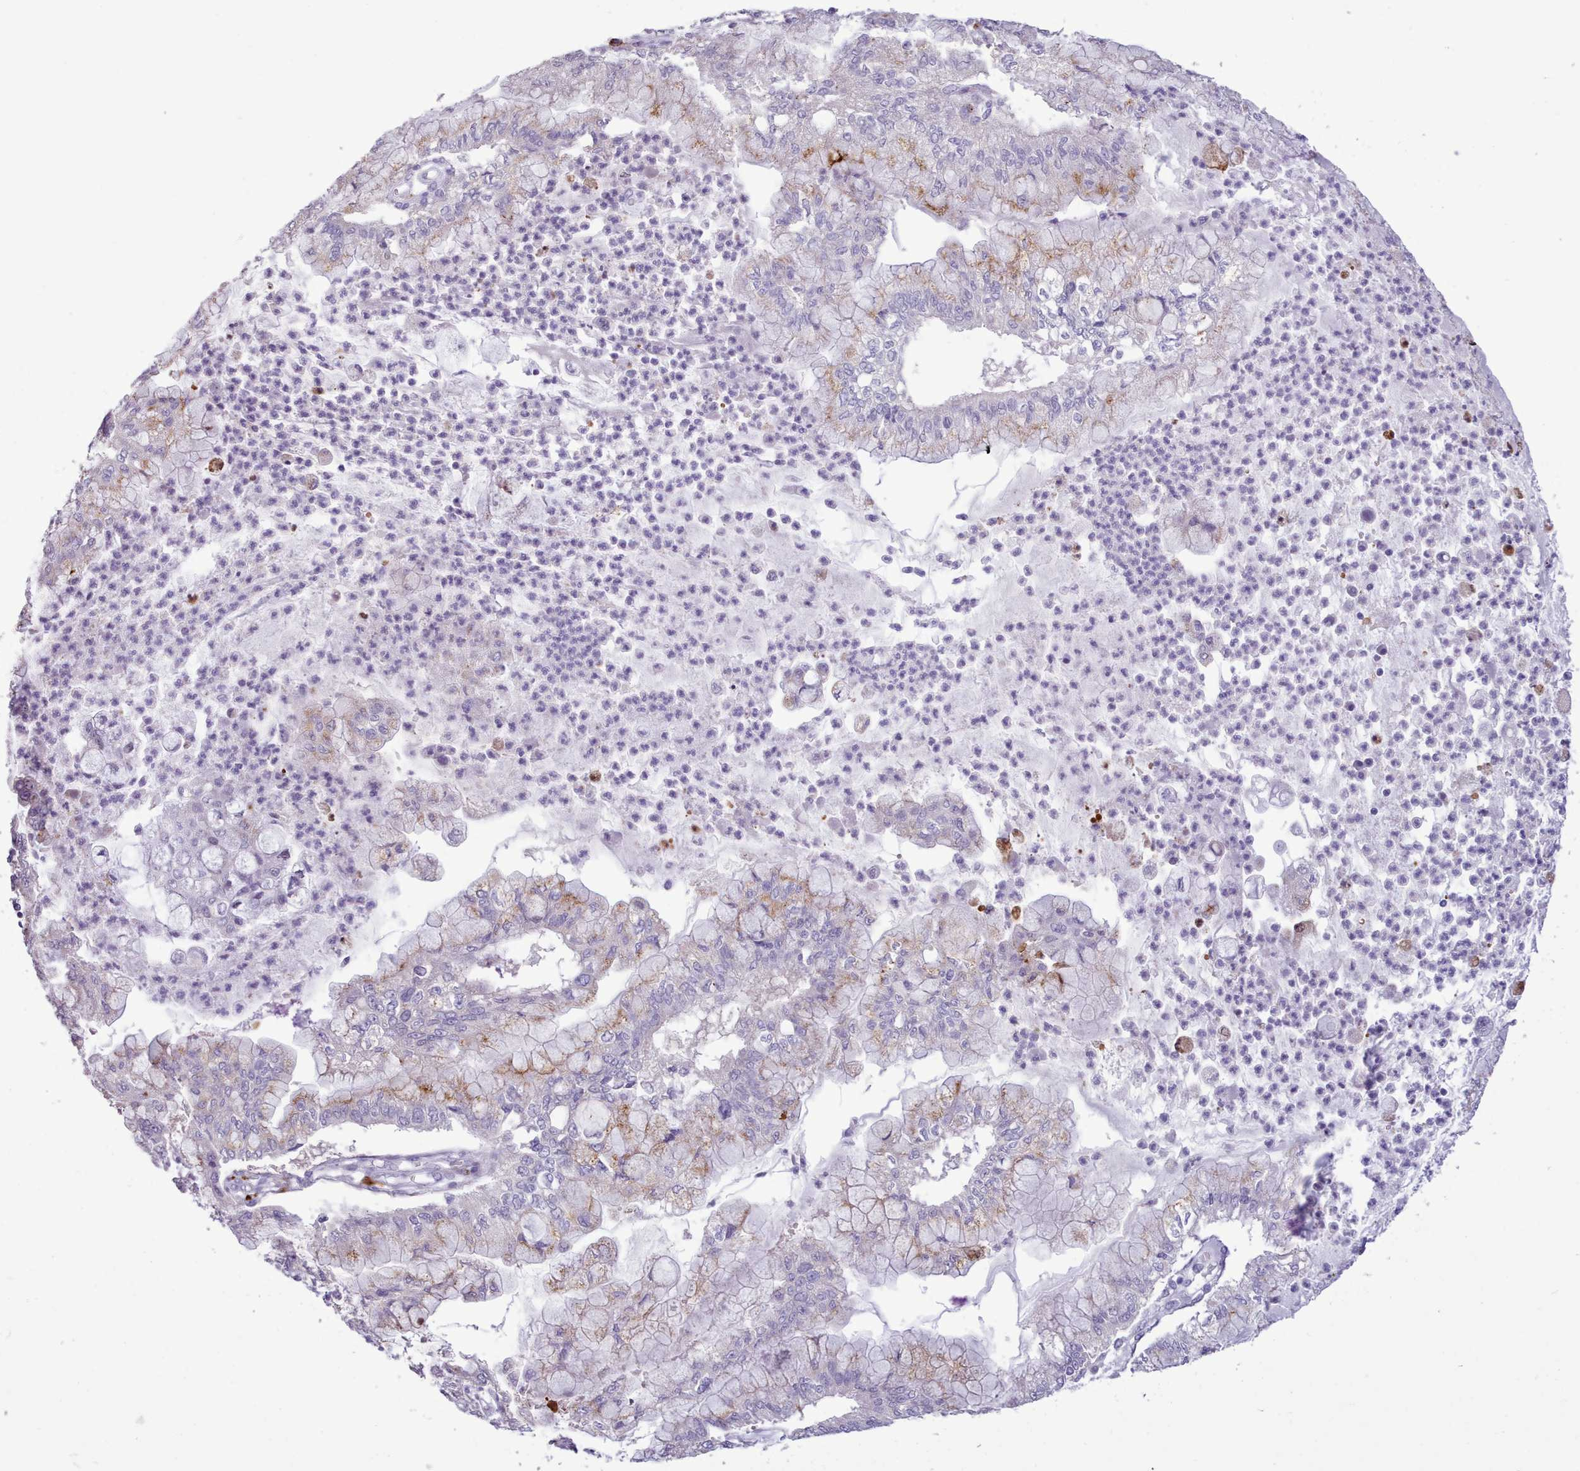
{"staining": {"intensity": "moderate", "quantity": "<25%", "location": "cytoplasmic/membranous"}, "tissue": "pancreatic cancer", "cell_type": "Tumor cells", "image_type": "cancer", "snomed": [{"axis": "morphology", "description": "Adenocarcinoma, NOS"}, {"axis": "topography", "description": "Pancreas"}], "caption": "DAB (3,3'-diaminobenzidine) immunohistochemical staining of human adenocarcinoma (pancreatic) reveals moderate cytoplasmic/membranous protein staining in approximately <25% of tumor cells. The staining was performed using DAB to visualize the protein expression in brown, while the nuclei were stained in blue with hematoxylin (Magnification: 20x).", "gene": "SRD5A1", "patient": {"sex": "male", "age": 73}}